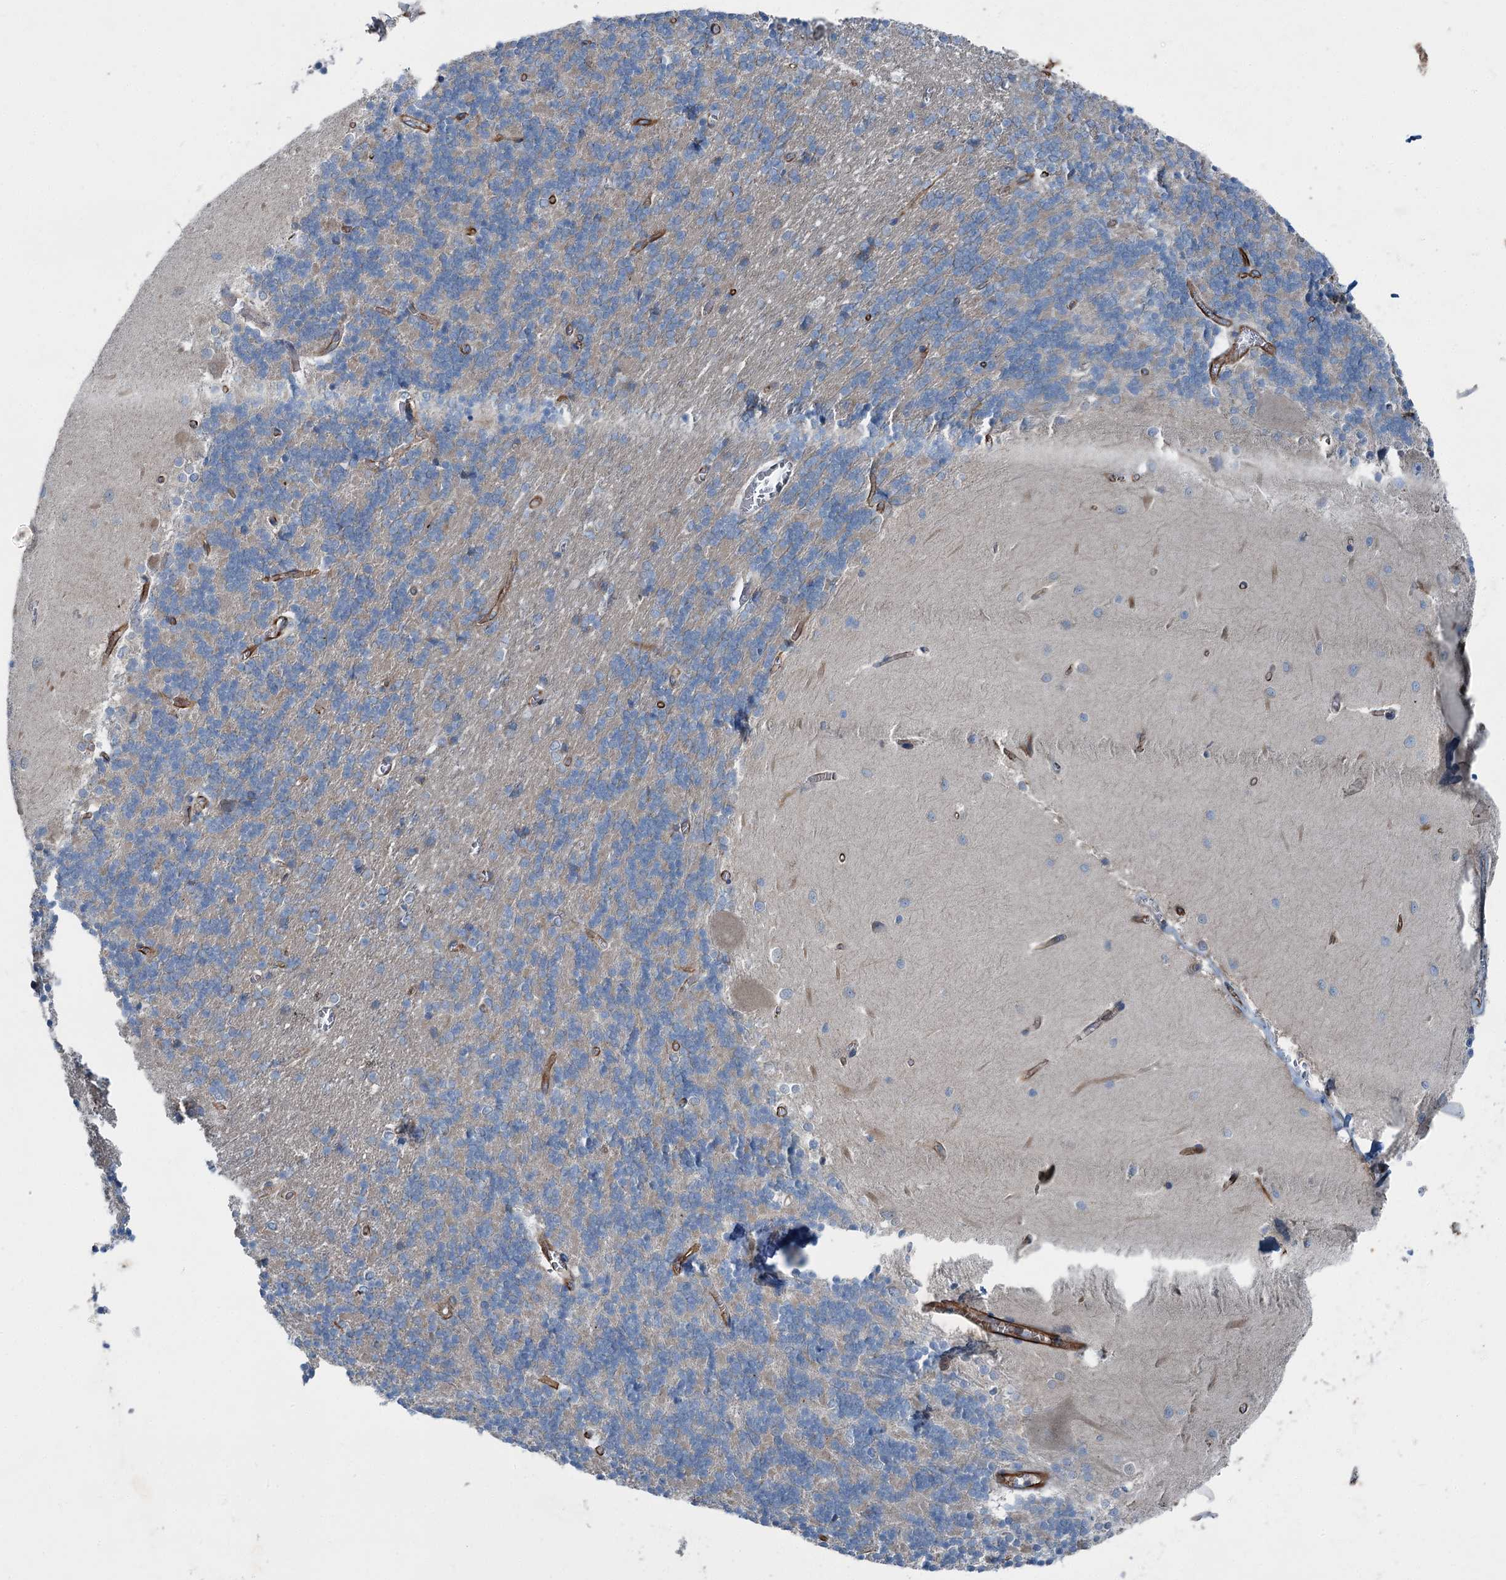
{"staining": {"intensity": "weak", "quantity": "25%-75%", "location": "cytoplasmic/membranous"}, "tissue": "cerebellum", "cell_type": "Cells in granular layer", "image_type": "normal", "snomed": [{"axis": "morphology", "description": "Normal tissue, NOS"}, {"axis": "topography", "description": "Cerebellum"}], "caption": "Weak cytoplasmic/membranous staining is seen in approximately 25%-75% of cells in granular layer in normal cerebellum.", "gene": "AXL", "patient": {"sex": "male", "age": 37}}